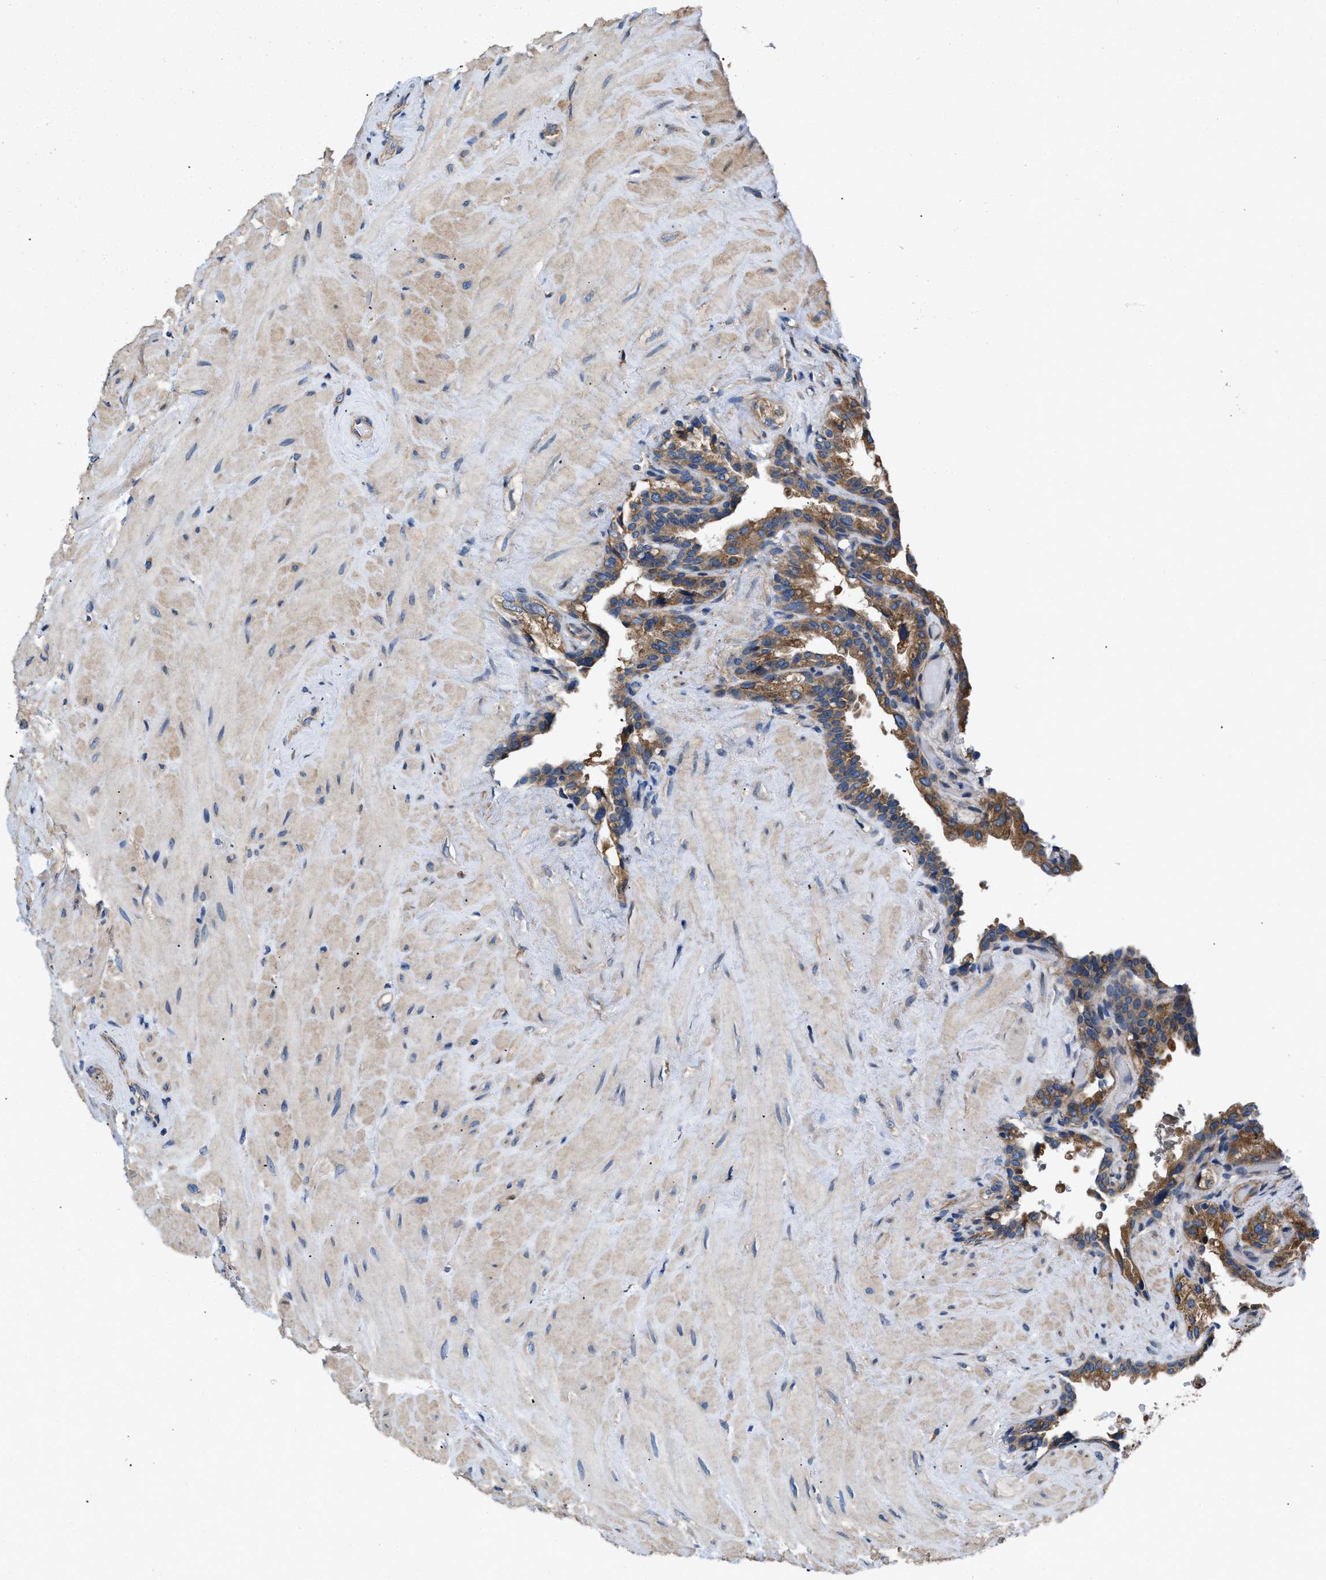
{"staining": {"intensity": "moderate", "quantity": ">75%", "location": "cytoplasmic/membranous"}, "tissue": "seminal vesicle", "cell_type": "Glandular cells", "image_type": "normal", "snomed": [{"axis": "morphology", "description": "Normal tissue, NOS"}, {"axis": "topography", "description": "Seminal veicle"}], "caption": "This photomicrograph reveals immunohistochemistry (IHC) staining of unremarkable human seminal vesicle, with medium moderate cytoplasmic/membranous positivity in approximately >75% of glandular cells.", "gene": "CEP128", "patient": {"sex": "male", "age": 68}}